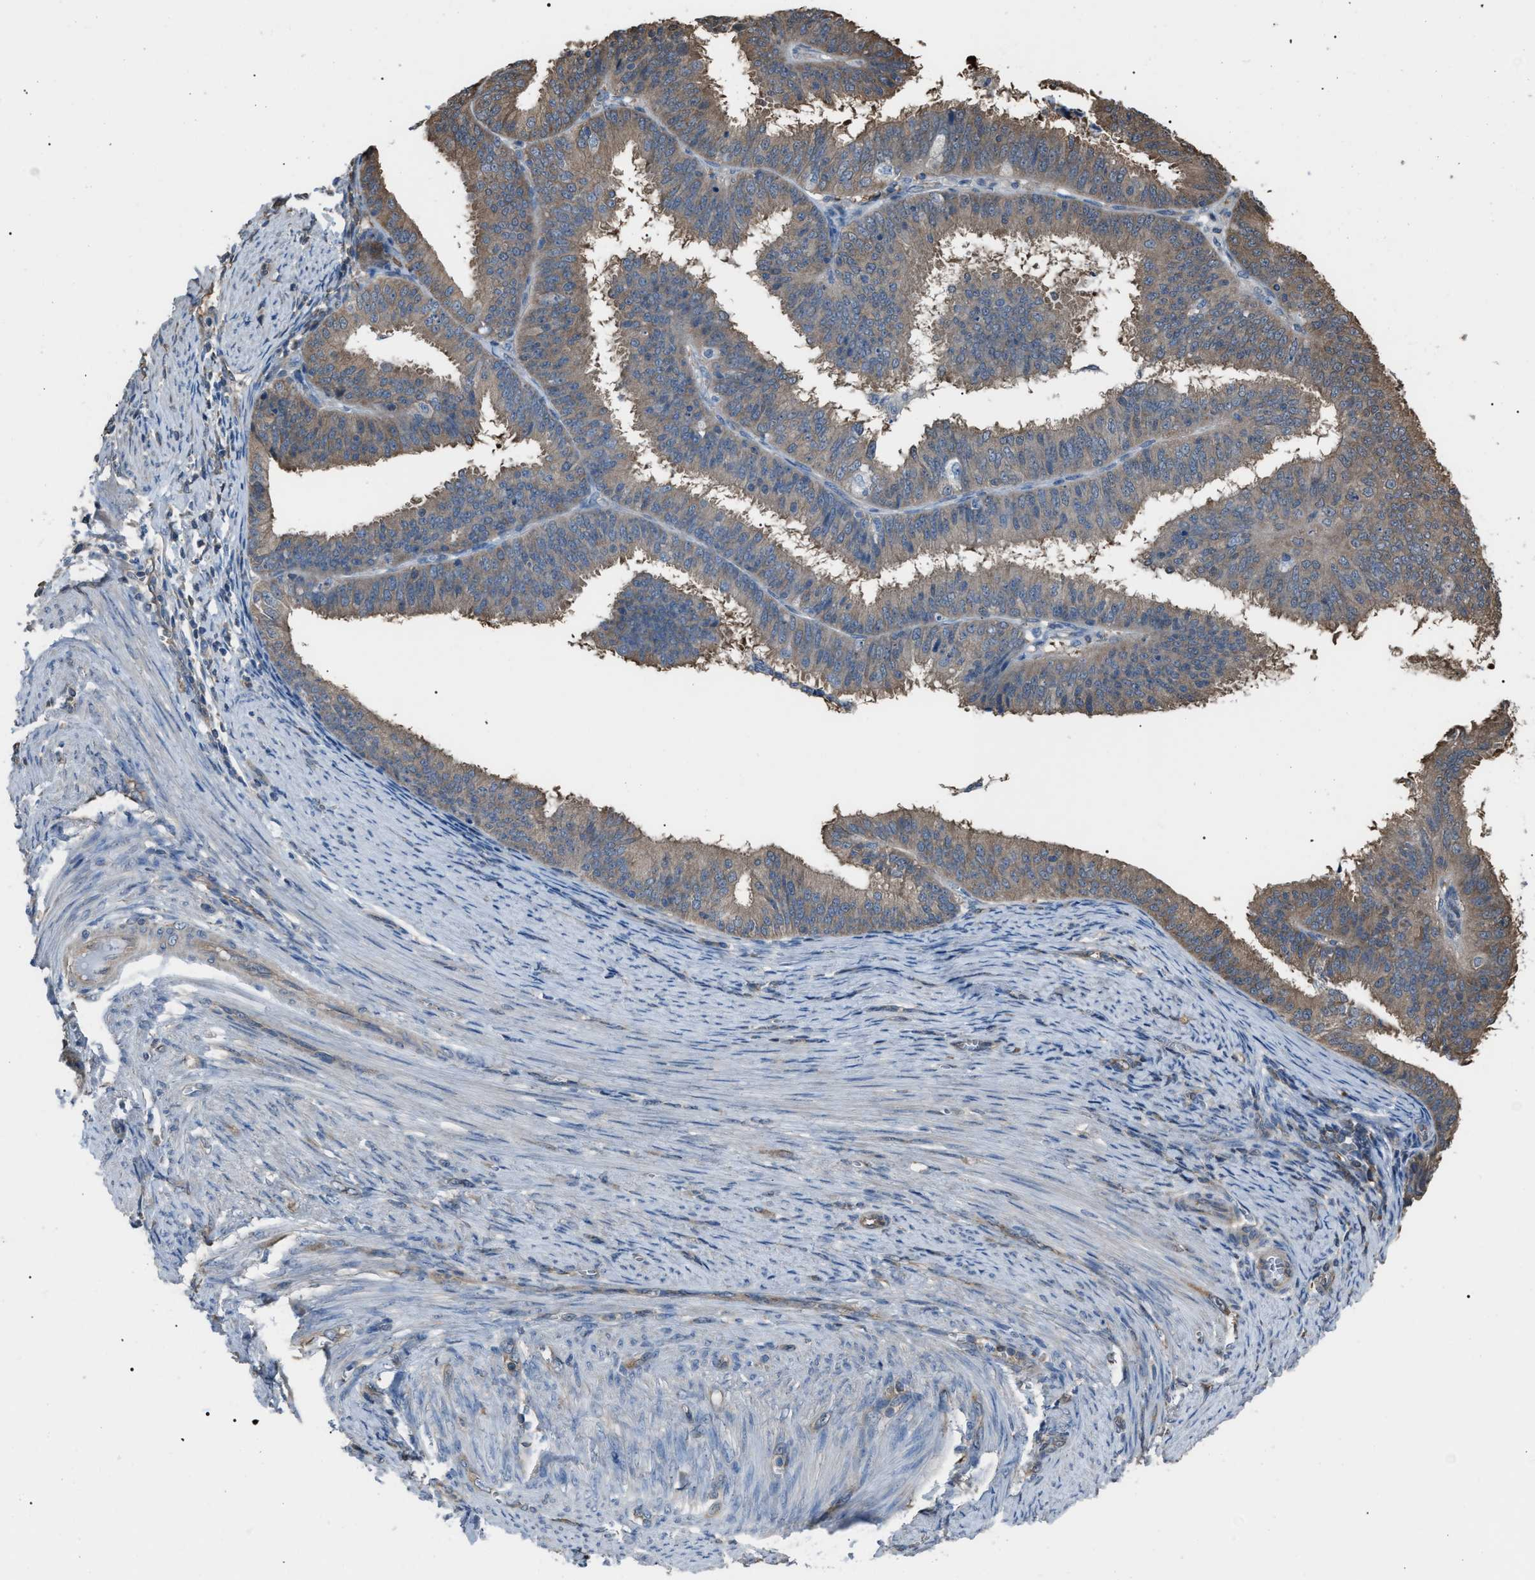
{"staining": {"intensity": "weak", "quantity": ">75%", "location": "cytoplasmic/membranous"}, "tissue": "endometrial cancer", "cell_type": "Tumor cells", "image_type": "cancer", "snomed": [{"axis": "morphology", "description": "Adenocarcinoma, NOS"}, {"axis": "topography", "description": "Endometrium"}], "caption": "Immunohistochemical staining of adenocarcinoma (endometrial) reveals weak cytoplasmic/membranous protein expression in about >75% of tumor cells.", "gene": "PDCD5", "patient": {"sex": "female", "age": 70}}